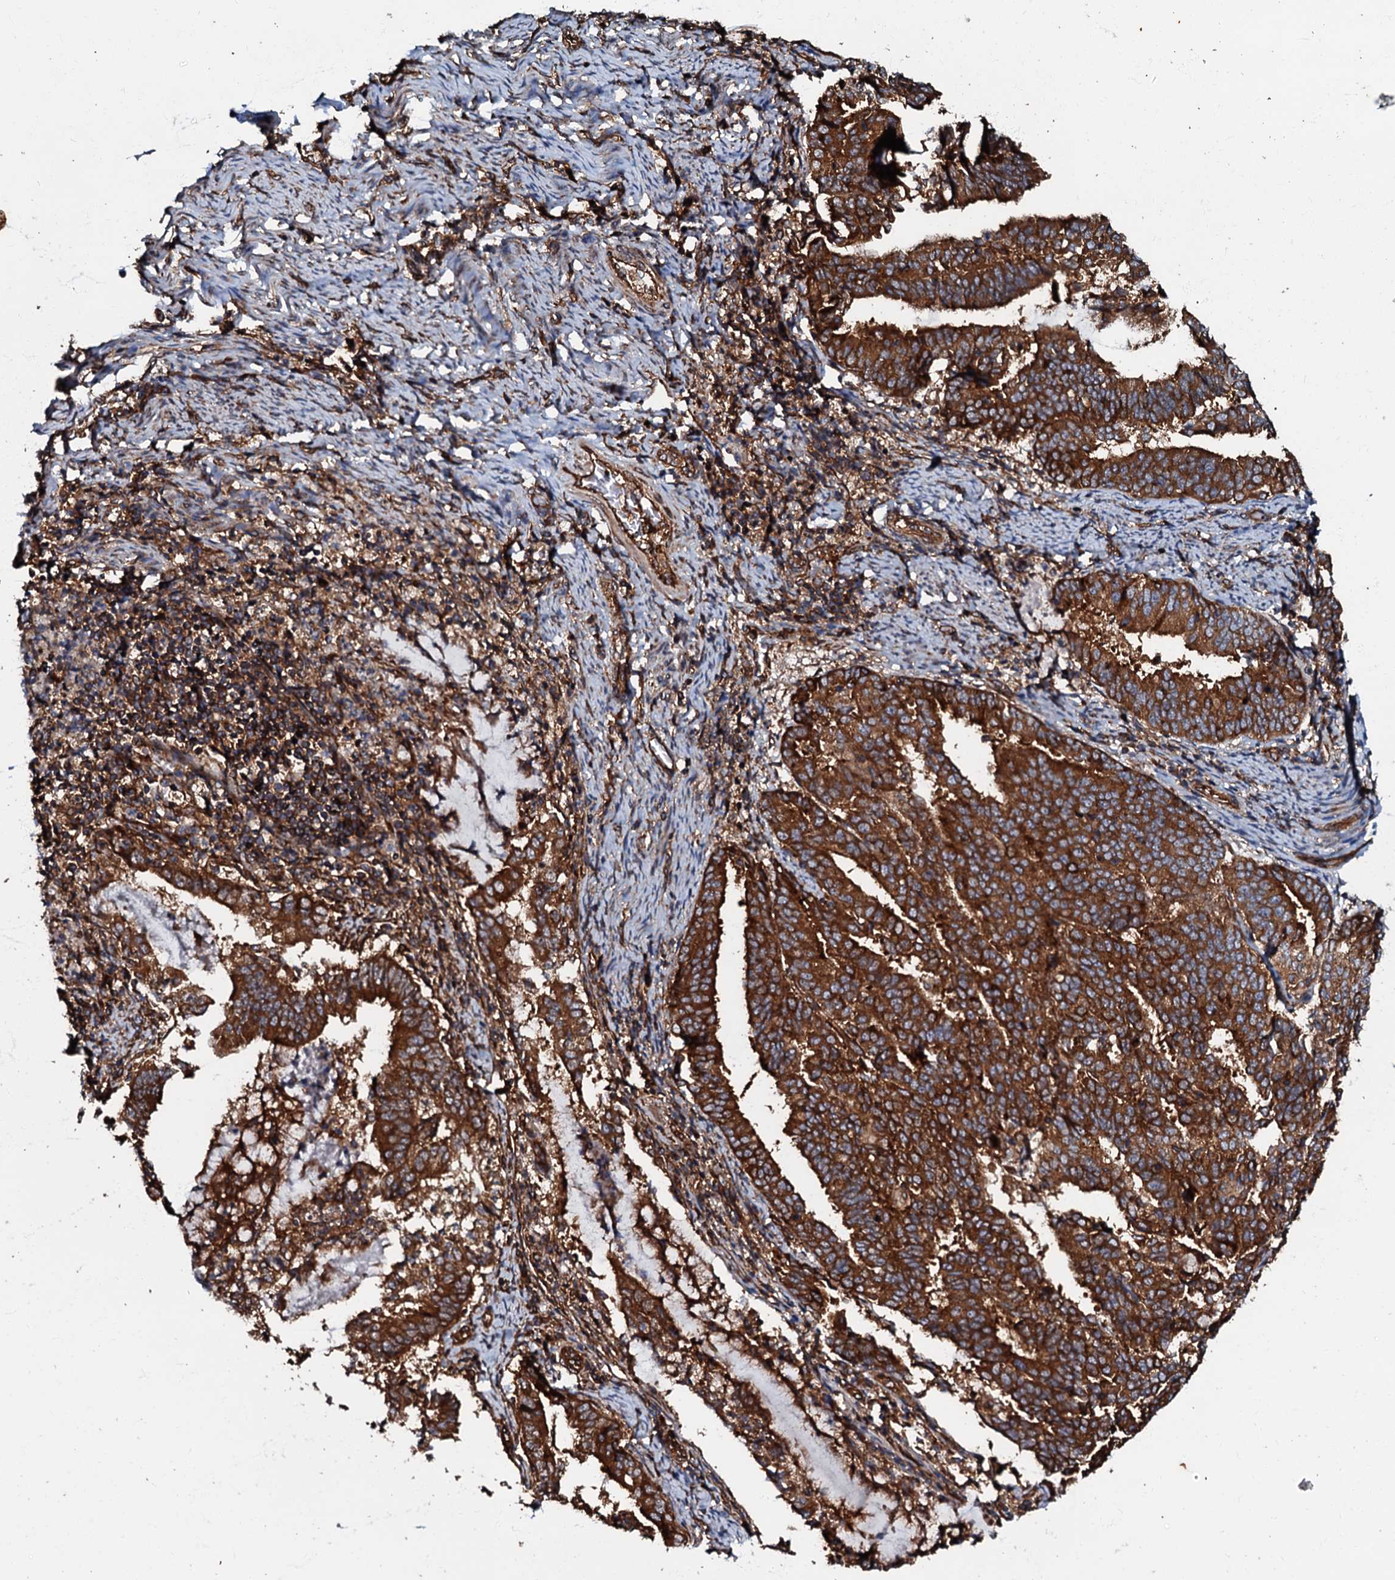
{"staining": {"intensity": "strong", "quantity": ">75%", "location": "cytoplasmic/membranous"}, "tissue": "endometrial cancer", "cell_type": "Tumor cells", "image_type": "cancer", "snomed": [{"axis": "morphology", "description": "Adenocarcinoma, NOS"}, {"axis": "topography", "description": "Endometrium"}], "caption": "Endometrial adenocarcinoma was stained to show a protein in brown. There is high levels of strong cytoplasmic/membranous expression in about >75% of tumor cells.", "gene": "BLOC1S6", "patient": {"sex": "female", "age": 80}}